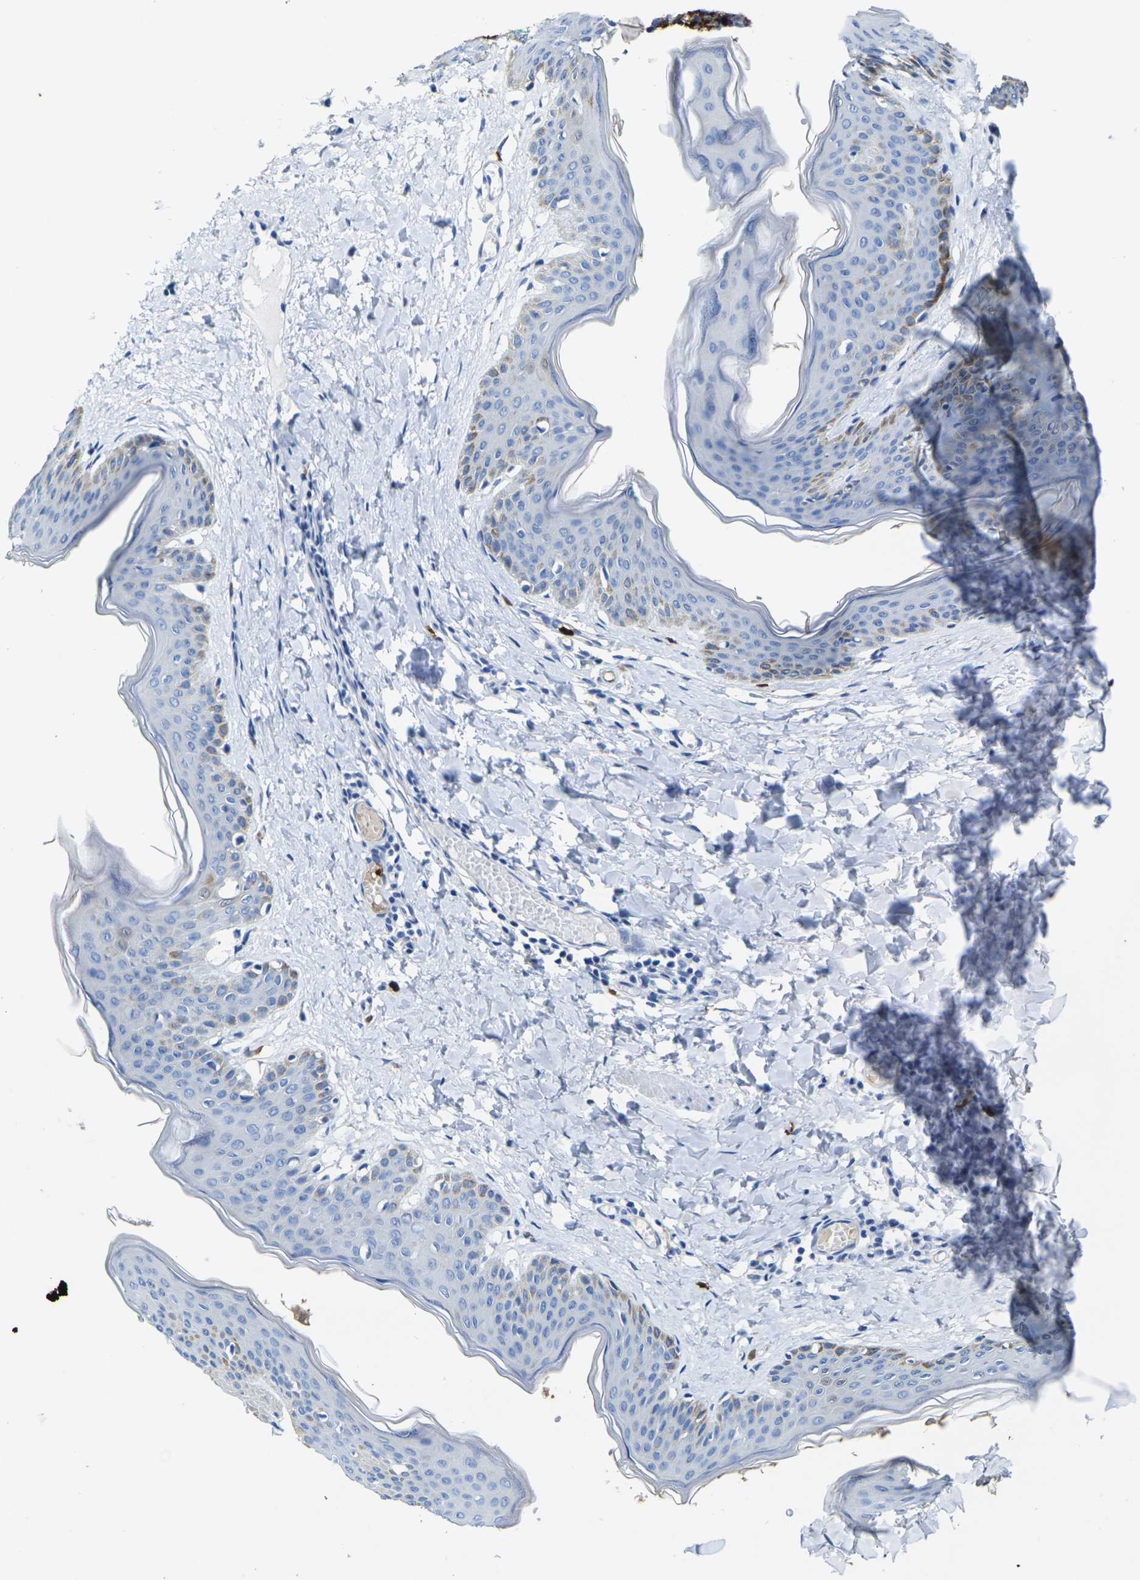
{"staining": {"intensity": "negative", "quantity": "none", "location": "none"}, "tissue": "skin", "cell_type": "Fibroblasts", "image_type": "normal", "snomed": [{"axis": "morphology", "description": "Normal tissue, NOS"}, {"axis": "topography", "description": "Skin"}], "caption": "Immunohistochemical staining of benign human skin displays no significant positivity in fibroblasts.", "gene": "S100A9", "patient": {"sex": "female", "age": 17}}